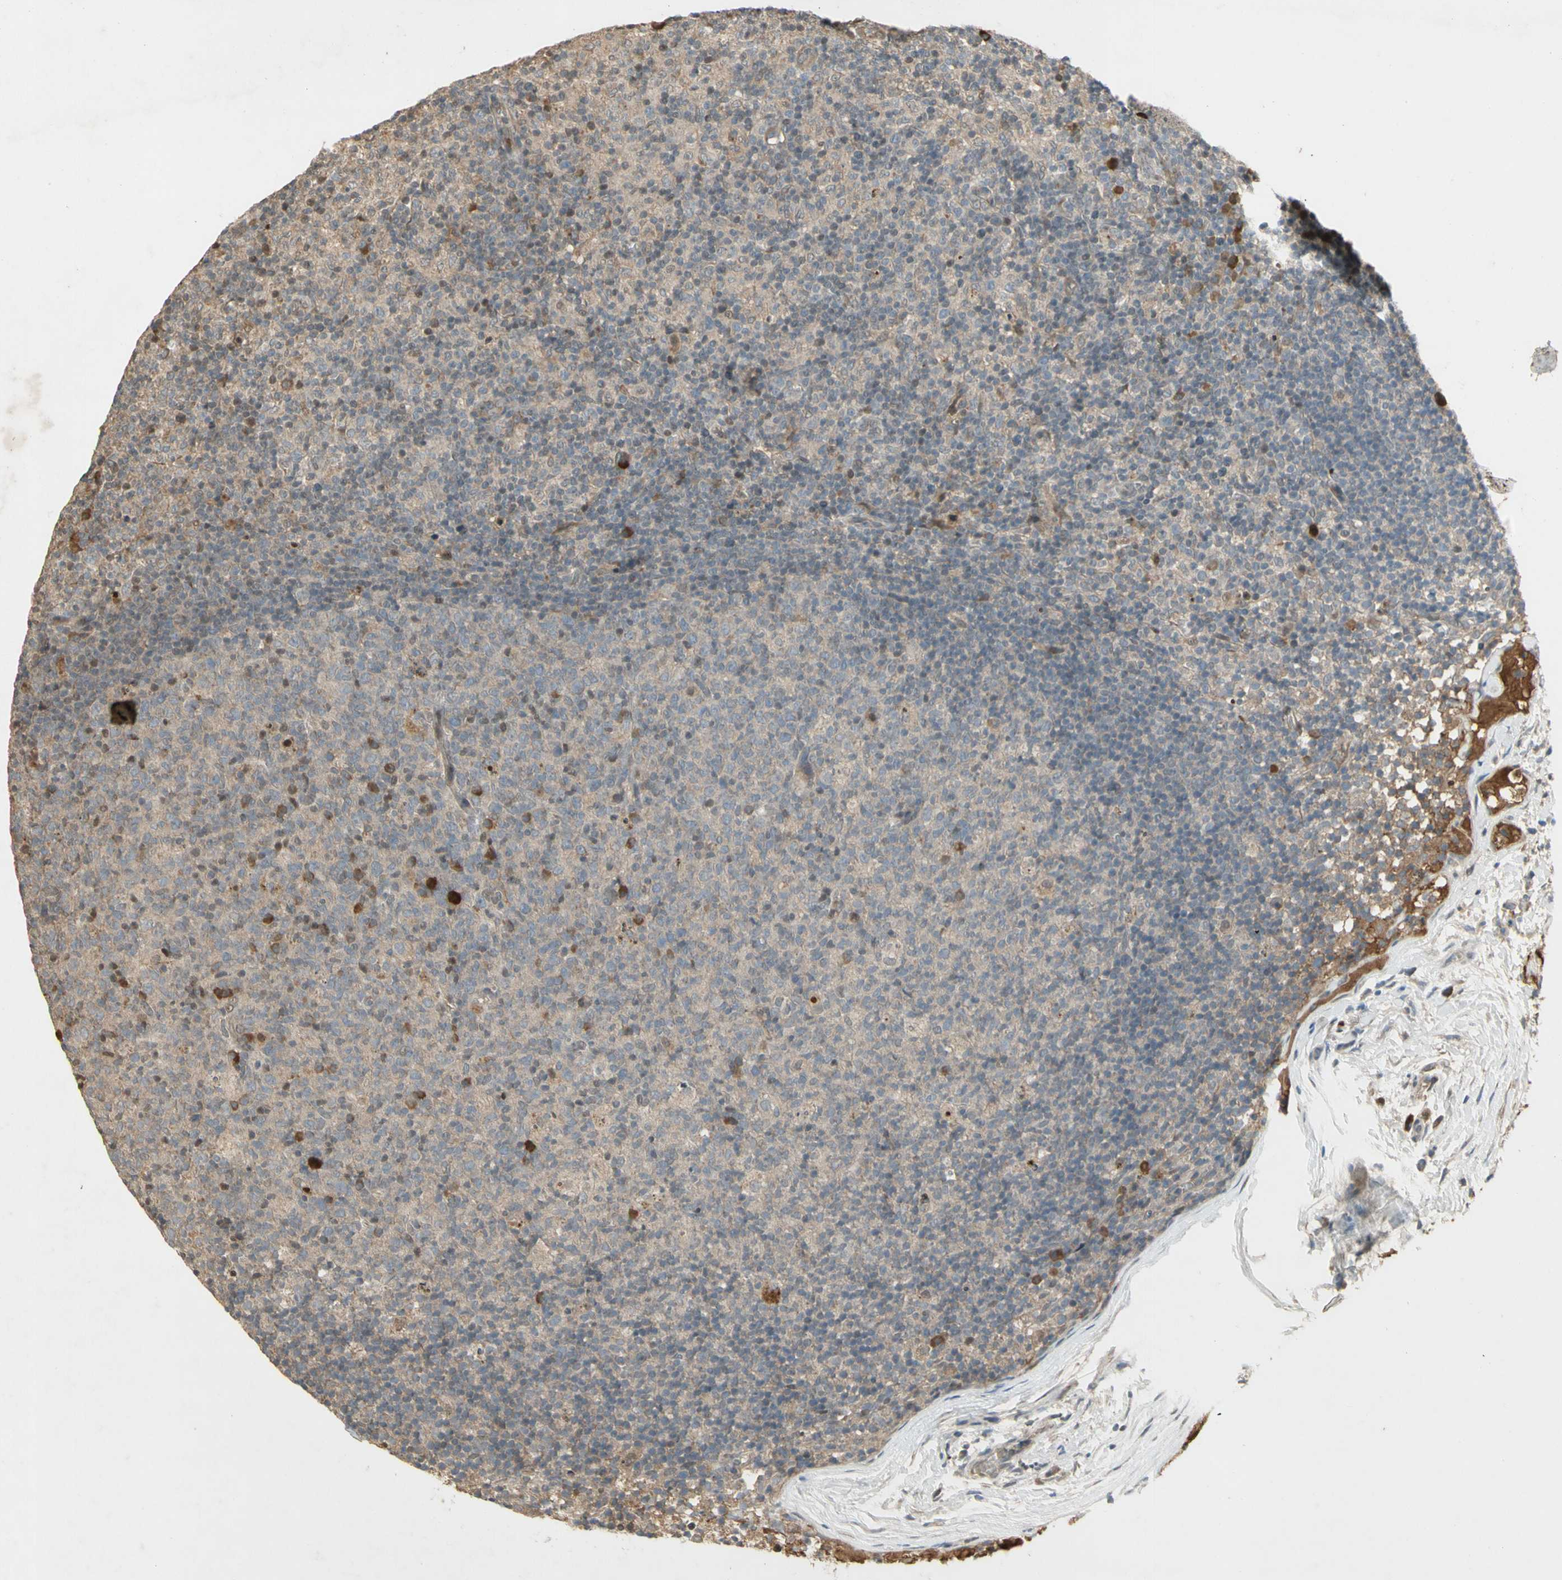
{"staining": {"intensity": "moderate", "quantity": "<25%", "location": "cytoplasmic/membranous,nuclear"}, "tissue": "lymph node", "cell_type": "Germinal center cells", "image_type": "normal", "snomed": [{"axis": "morphology", "description": "Normal tissue, NOS"}, {"axis": "morphology", "description": "Inflammation, NOS"}, {"axis": "topography", "description": "Lymph node"}], "caption": "IHC staining of benign lymph node, which displays low levels of moderate cytoplasmic/membranous,nuclear staining in approximately <25% of germinal center cells indicating moderate cytoplasmic/membranous,nuclear protein staining. The staining was performed using DAB (brown) for protein detection and nuclei were counterstained in hematoxylin (blue).", "gene": "NRG4", "patient": {"sex": "male", "age": 55}}